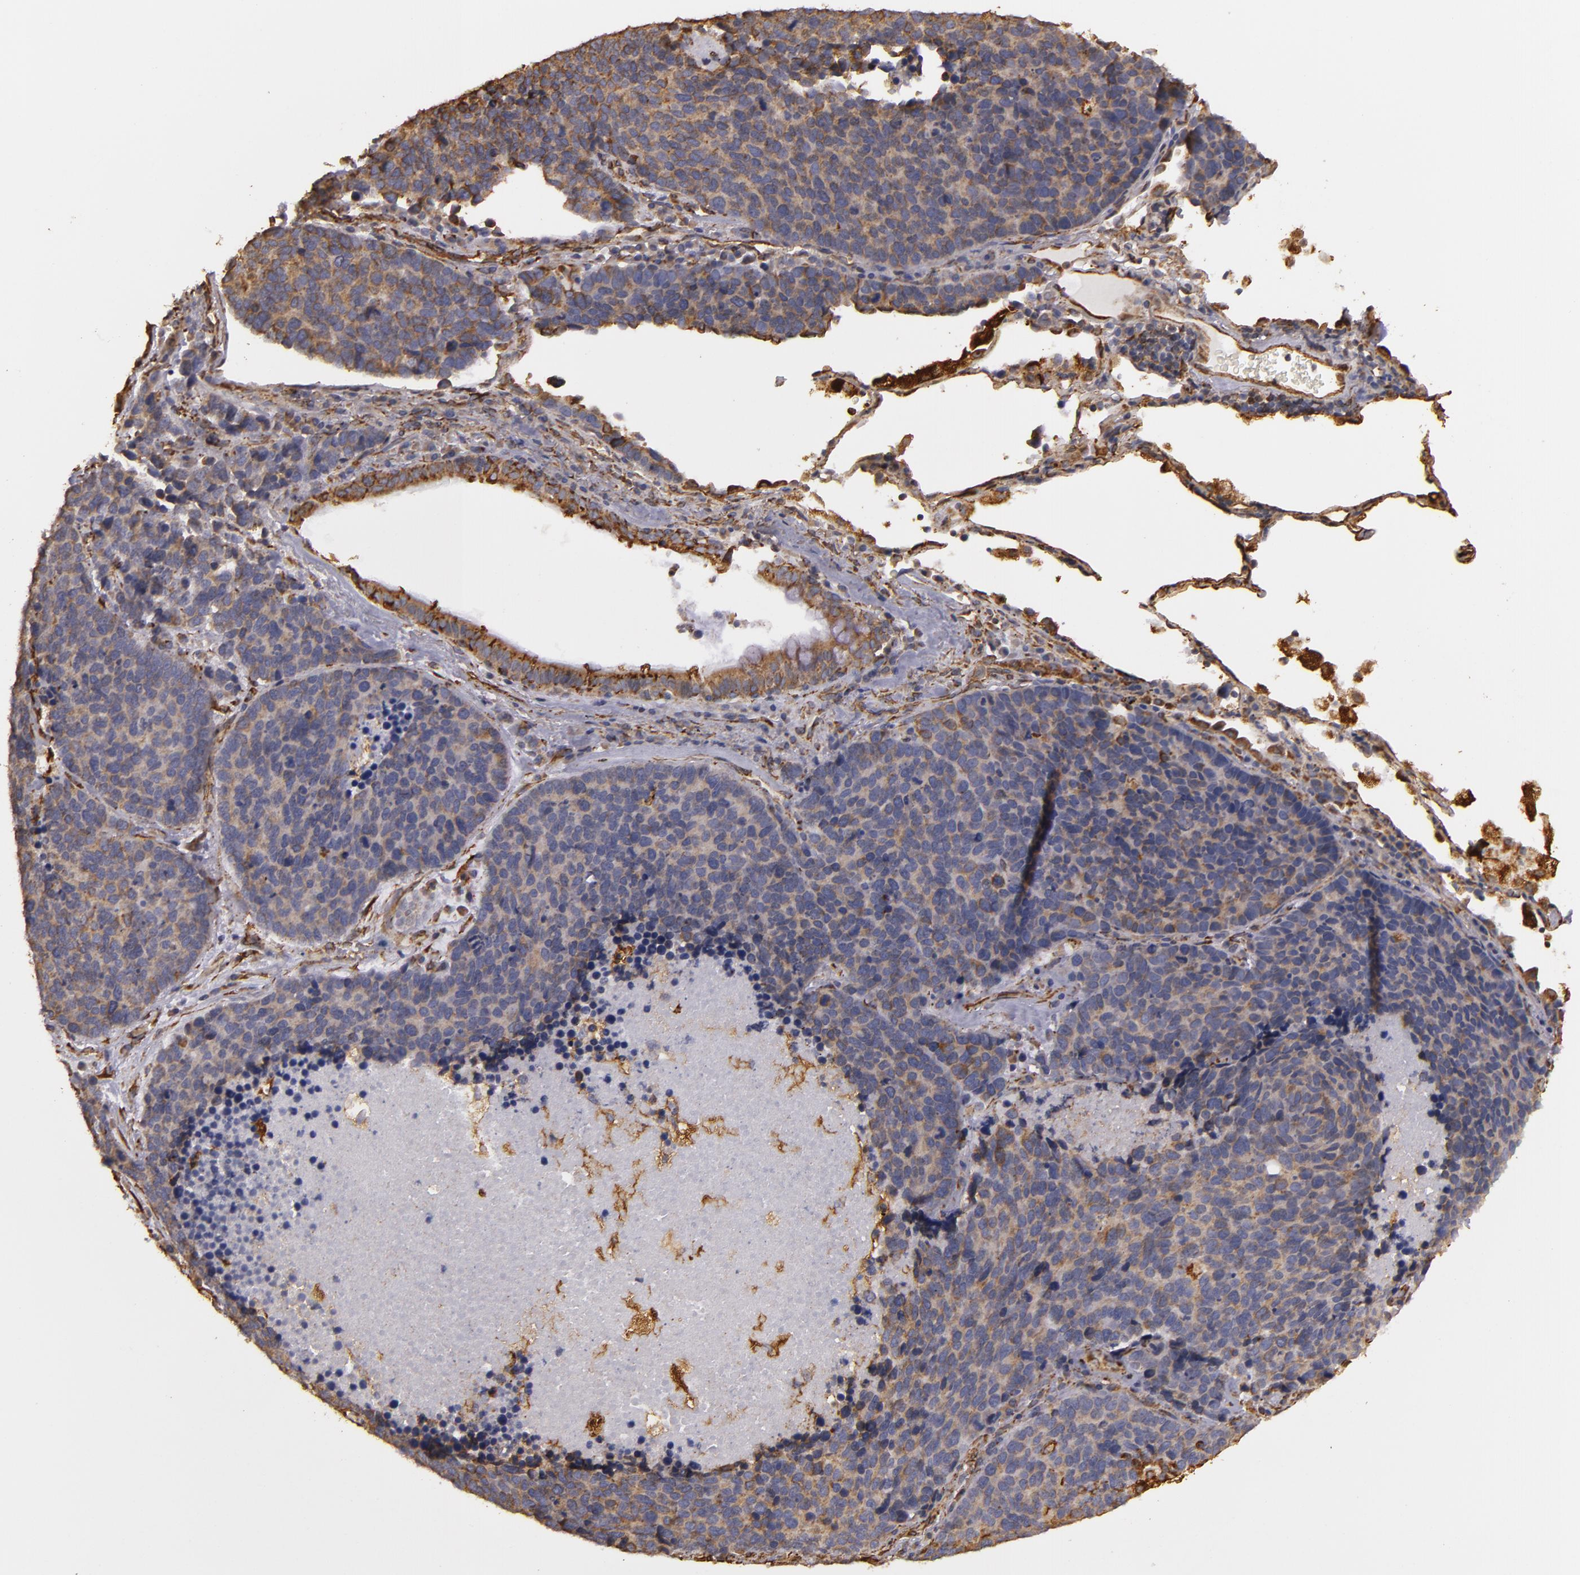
{"staining": {"intensity": "weak", "quantity": "25%-75%", "location": "cytoplasmic/membranous"}, "tissue": "lung cancer", "cell_type": "Tumor cells", "image_type": "cancer", "snomed": [{"axis": "morphology", "description": "Neoplasm, malignant, NOS"}, {"axis": "topography", "description": "Lung"}], "caption": "Weak cytoplasmic/membranous staining is appreciated in about 25%-75% of tumor cells in lung cancer. The staining is performed using DAB (3,3'-diaminobenzidine) brown chromogen to label protein expression. The nuclei are counter-stained blue using hematoxylin.", "gene": "CYB5R3", "patient": {"sex": "female", "age": 75}}